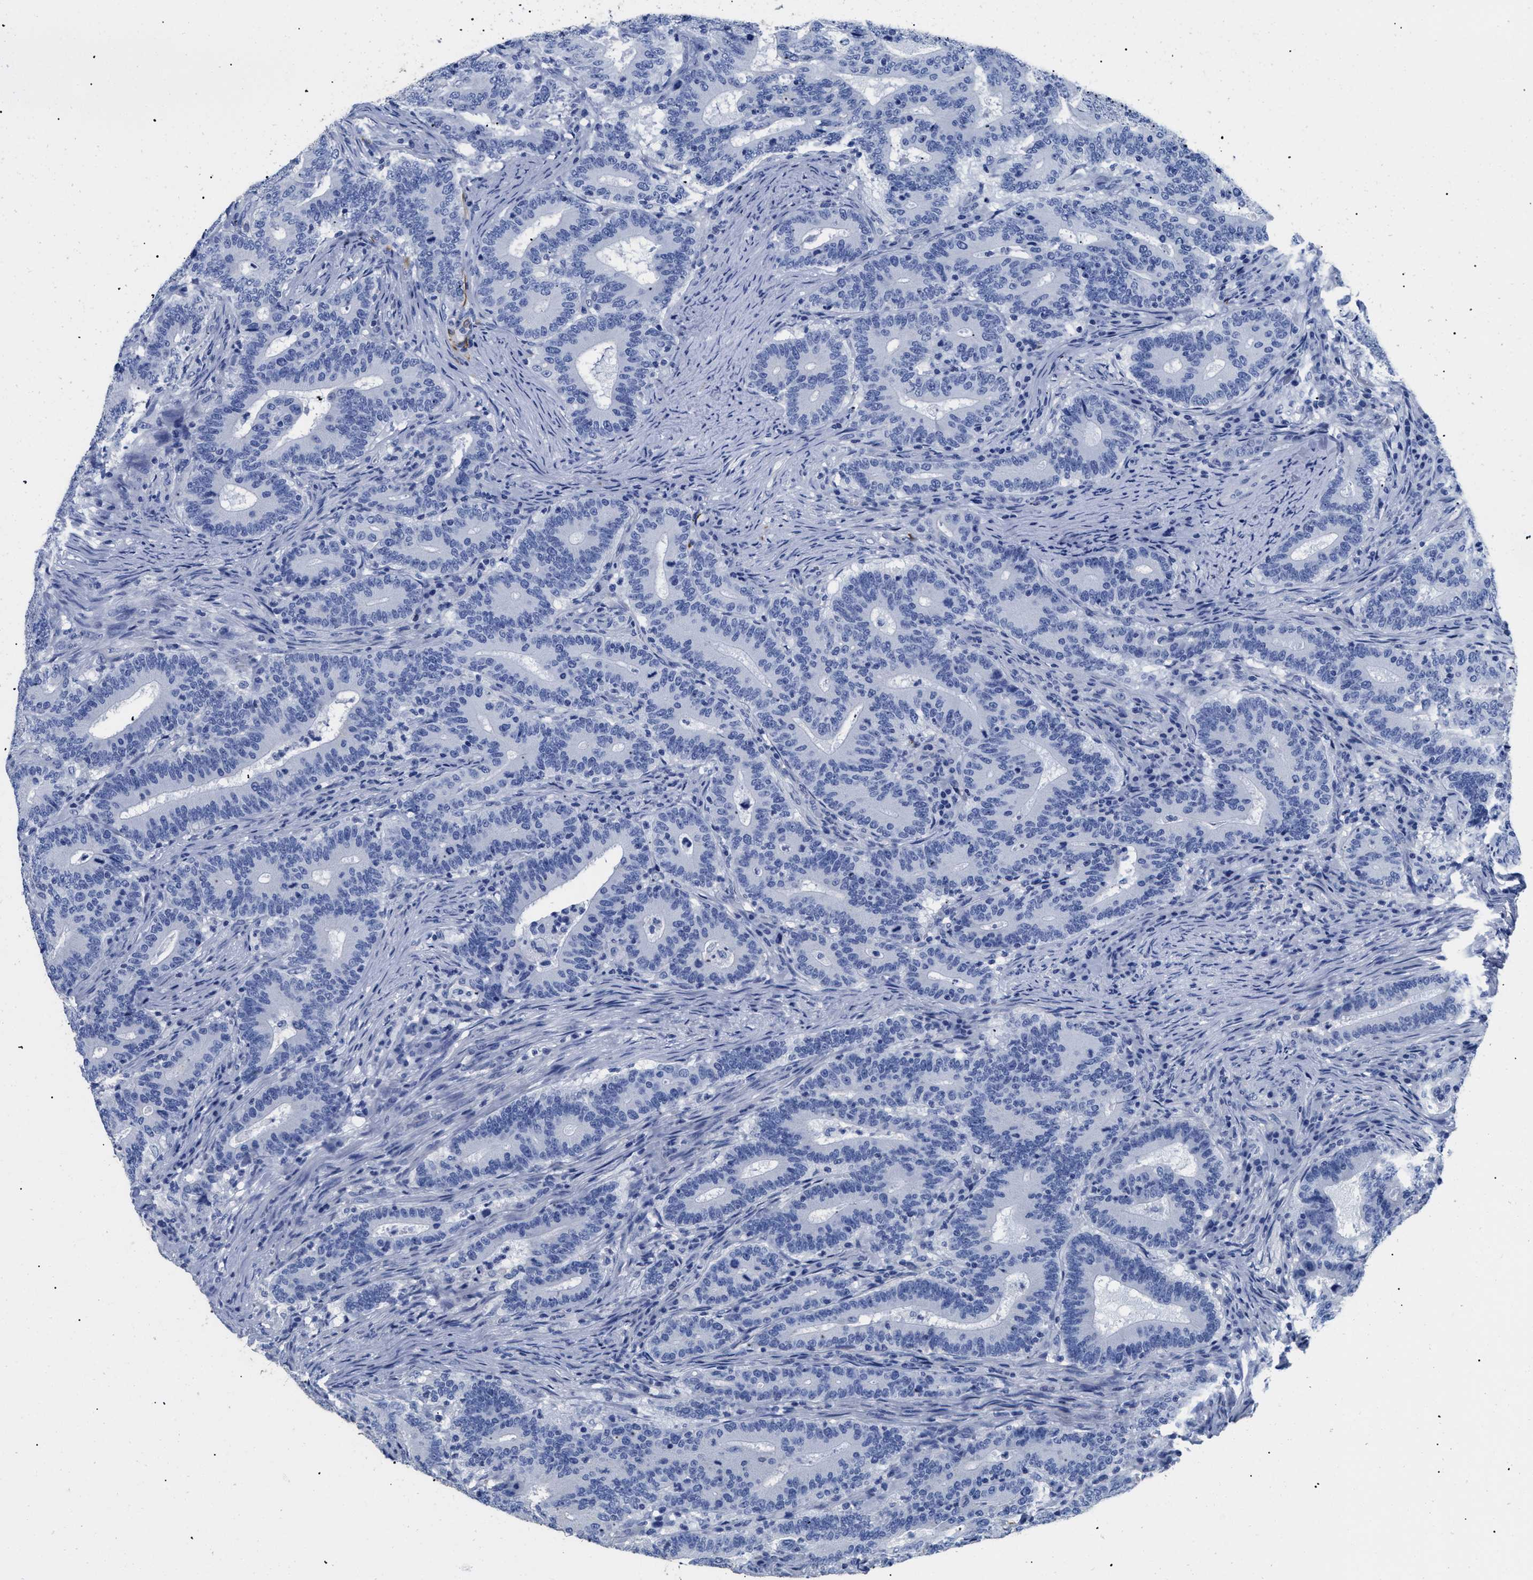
{"staining": {"intensity": "negative", "quantity": "none", "location": "none"}, "tissue": "colorectal cancer", "cell_type": "Tumor cells", "image_type": "cancer", "snomed": [{"axis": "morphology", "description": "Adenocarcinoma, NOS"}, {"axis": "topography", "description": "Colon"}], "caption": "IHC histopathology image of colorectal cancer (adenocarcinoma) stained for a protein (brown), which demonstrates no staining in tumor cells.", "gene": "DLC1", "patient": {"sex": "female", "age": 66}}